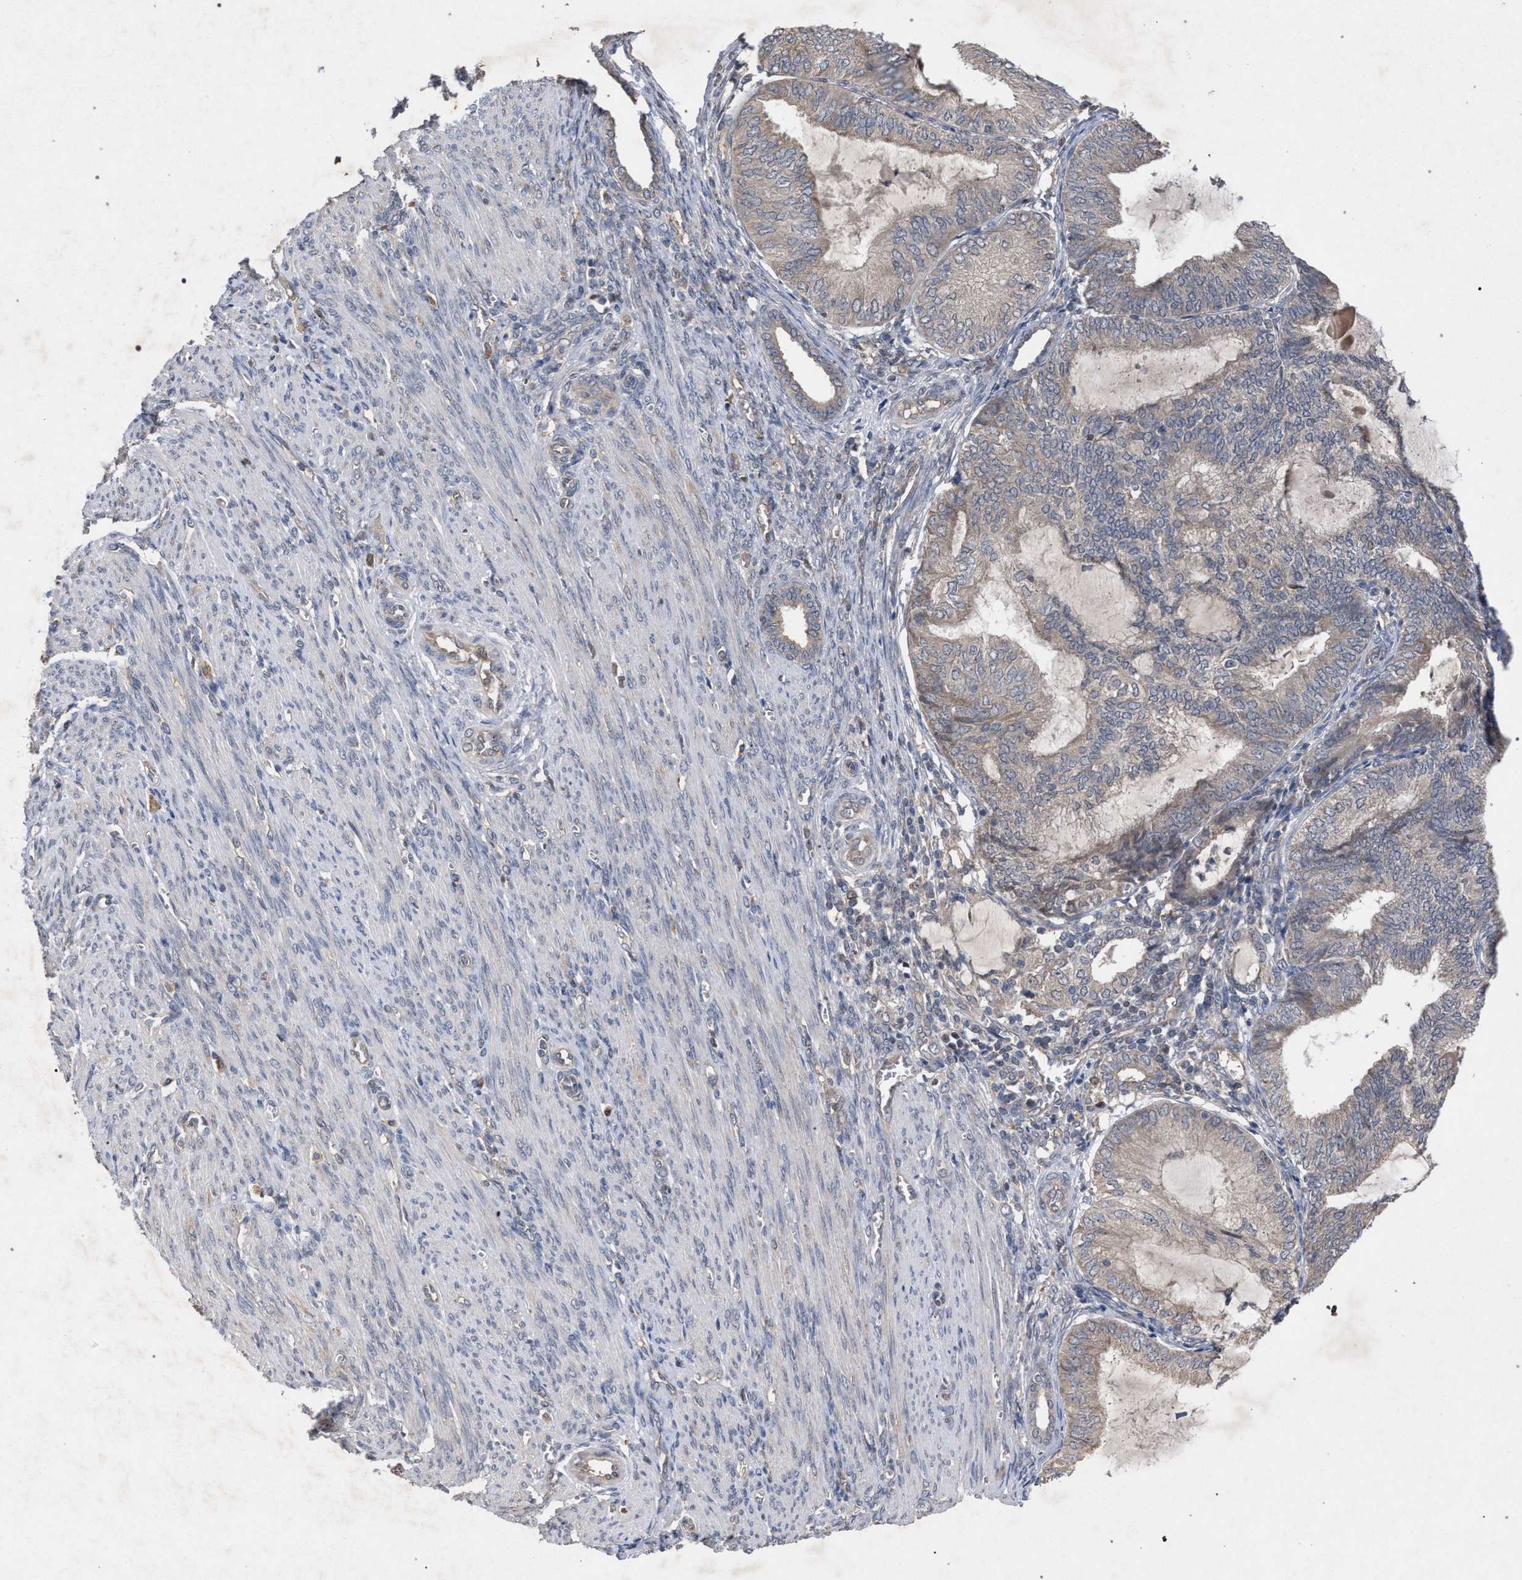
{"staining": {"intensity": "negative", "quantity": "none", "location": "none"}, "tissue": "endometrial cancer", "cell_type": "Tumor cells", "image_type": "cancer", "snomed": [{"axis": "morphology", "description": "Adenocarcinoma, NOS"}, {"axis": "topography", "description": "Endometrium"}], "caption": "The photomicrograph exhibits no staining of tumor cells in endometrial adenocarcinoma.", "gene": "SLC4A4", "patient": {"sex": "female", "age": 81}}